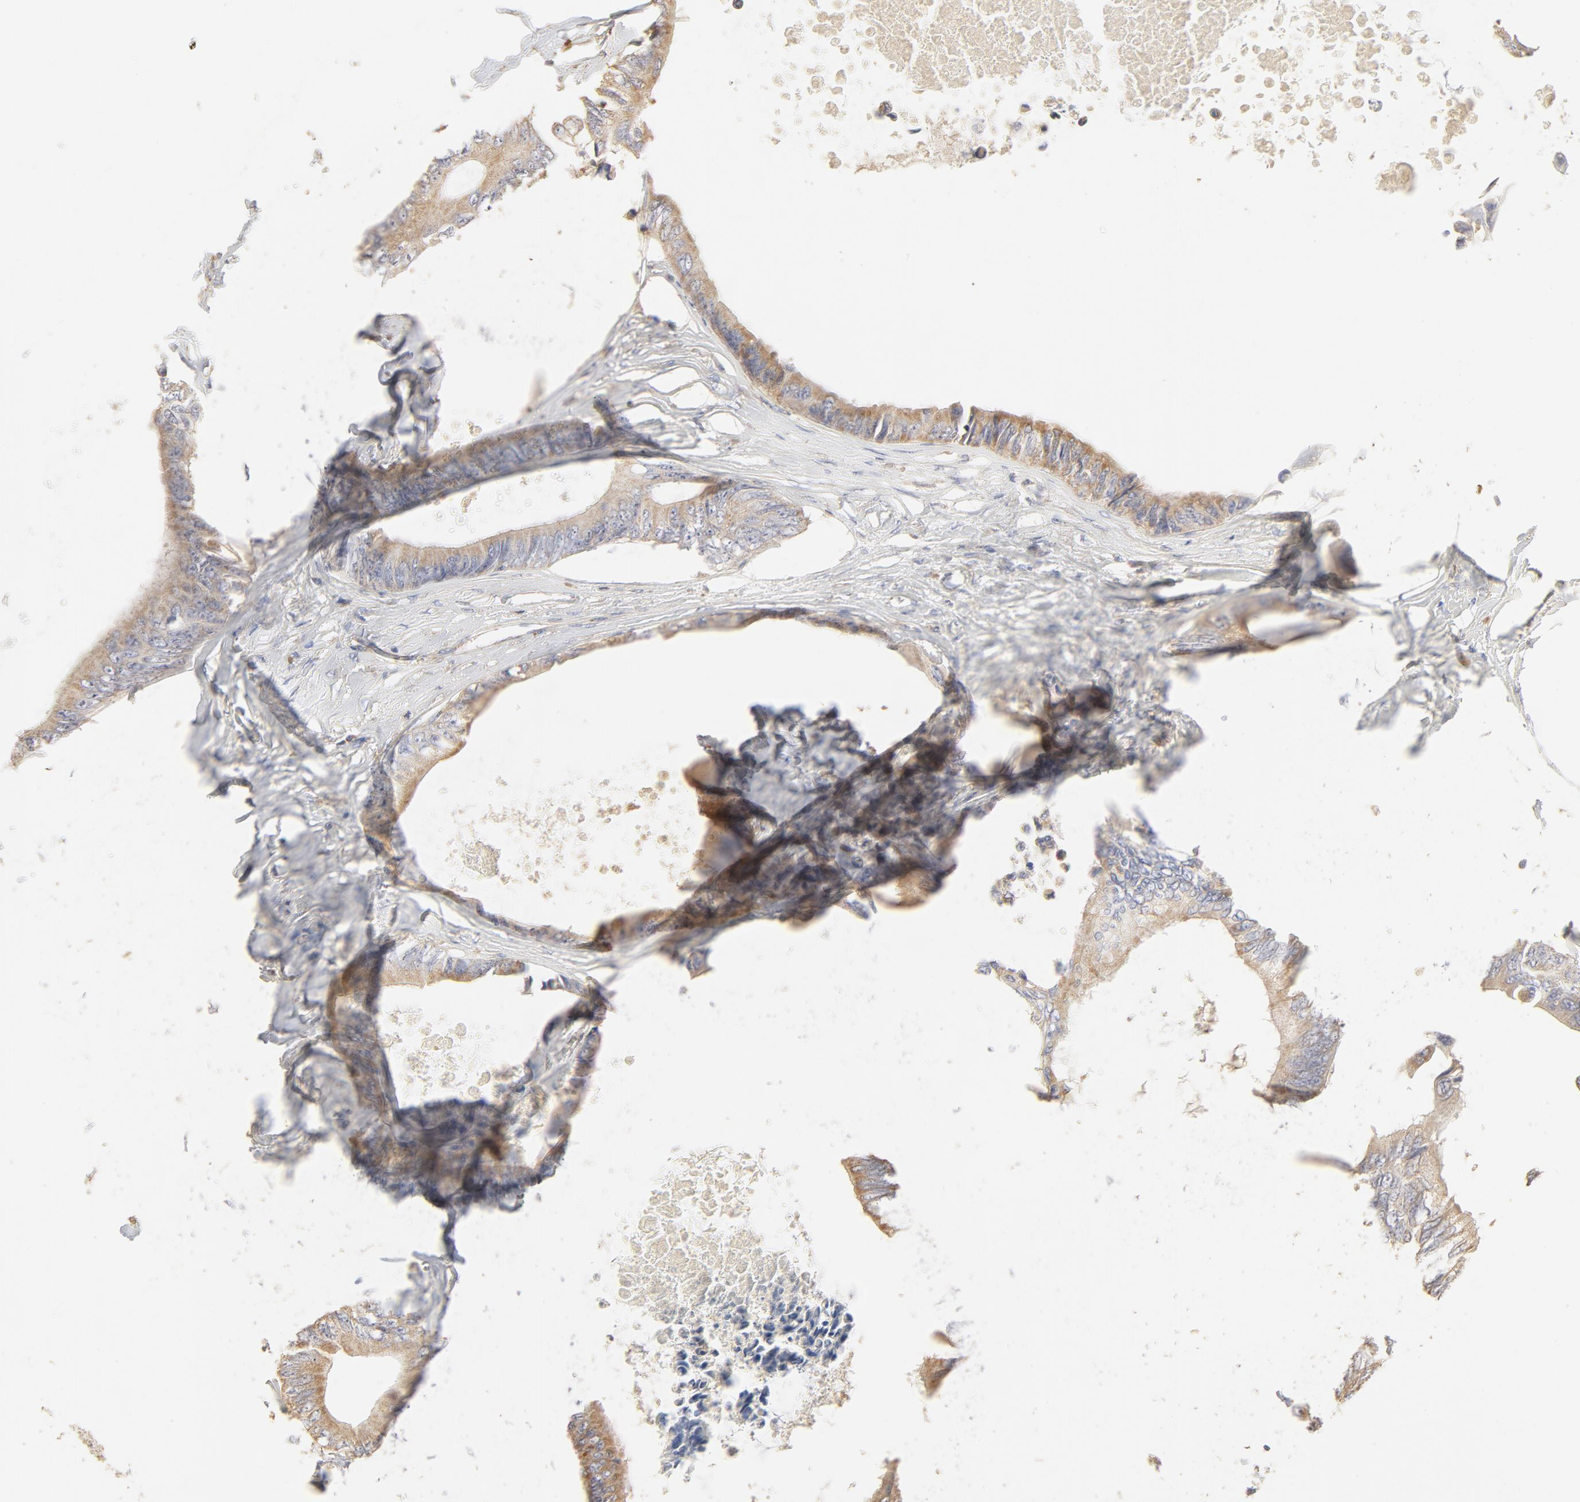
{"staining": {"intensity": "negative", "quantity": "none", "location": "none"}, "tissue": "colorectal cancer", "cell_type": "Tumor cells", "image_type": "cancer", "snomed": [{"axis": "morphology", "description": "Normal tissue, NOS"}, {"axis": "morphology", "description": "Adenocarcinoma, NOS"}, {"axis": "topography", "description": "Rectum"}, {"axis": "topography", "description": "Peripheral nerve tissue"}], "caption": "DAB immunohistochemical staining of human colorectal adenocarcinoma exhibits no significant staining in tumor cells.", "gene": "FCGBP", "patient": {"sex": "female", "age": 77}}